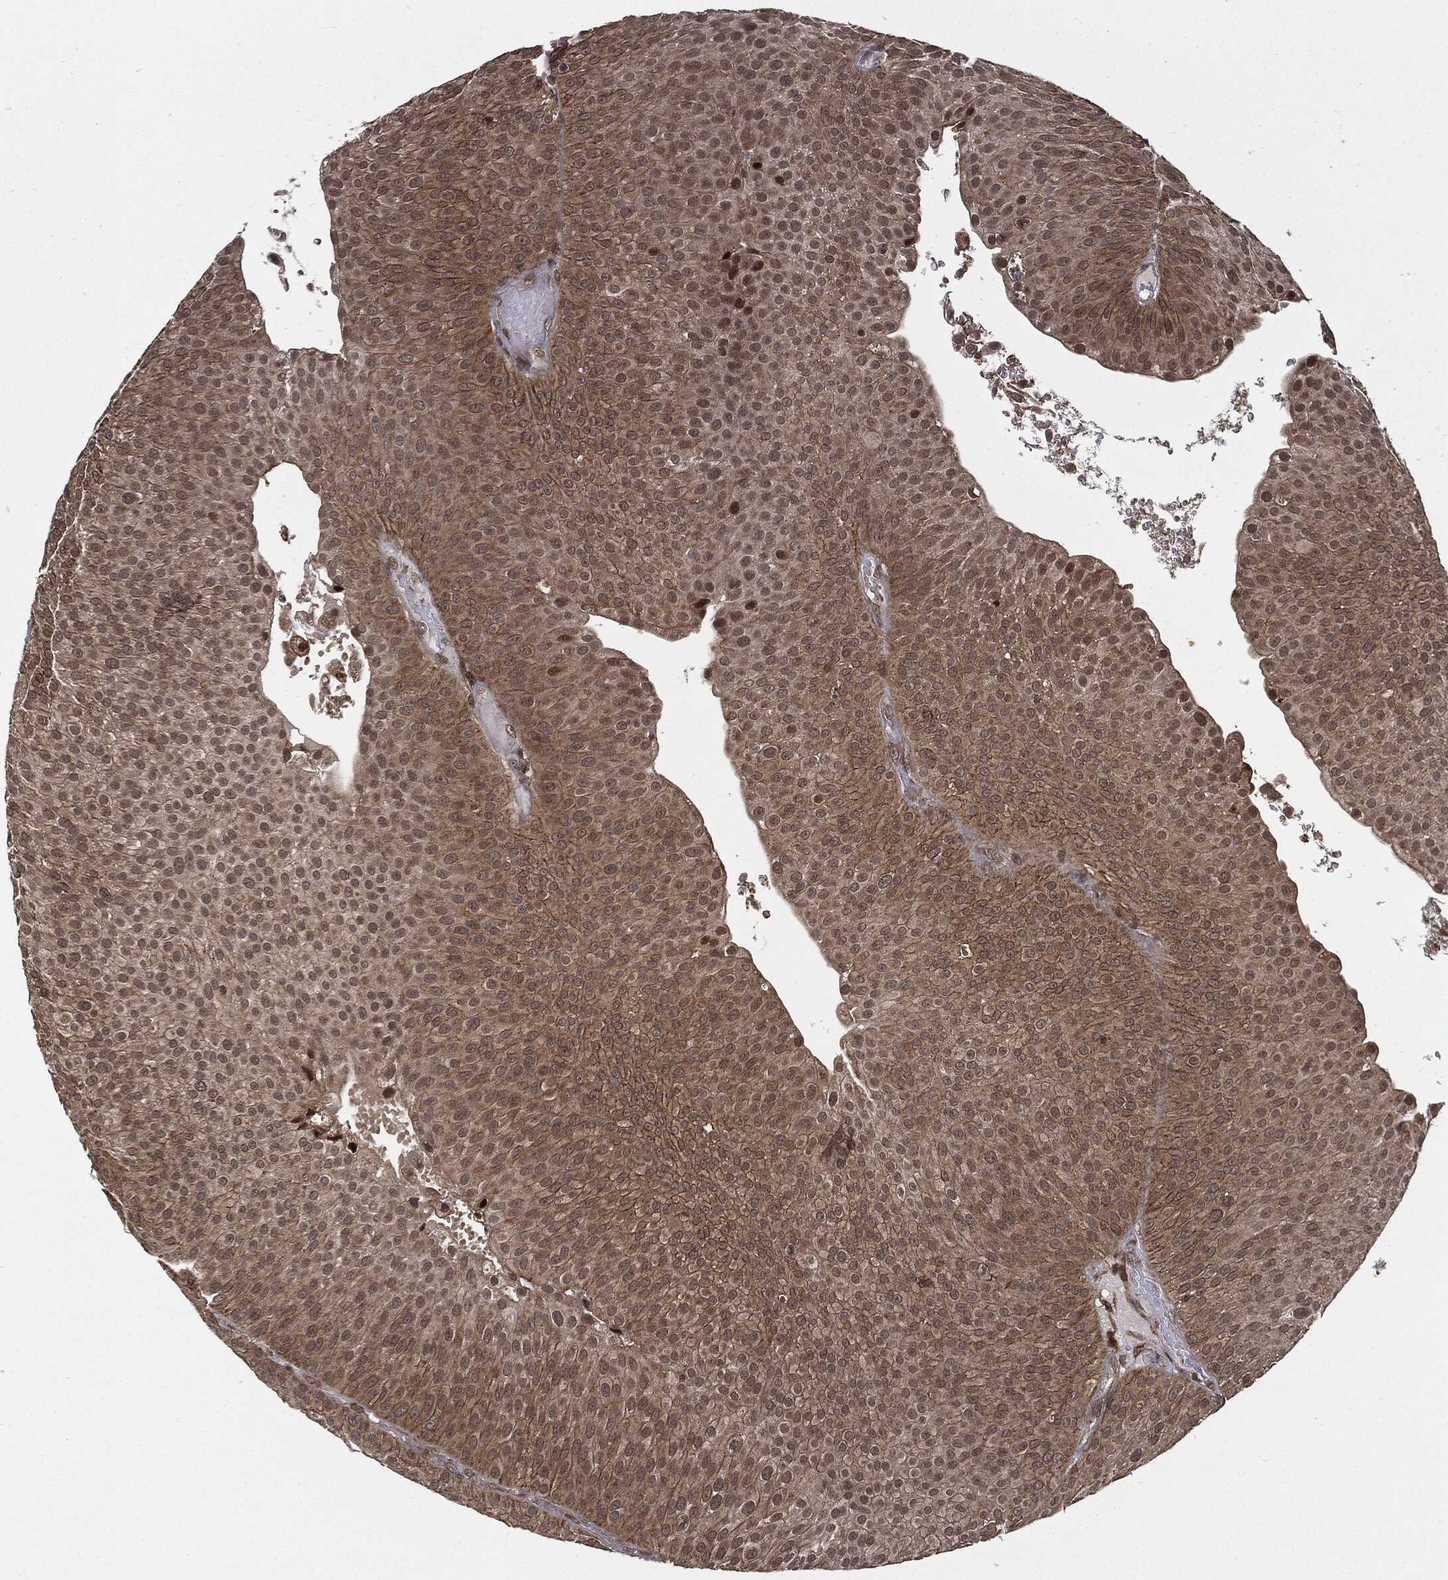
{"staining": {"intensity": "weak", "quantity": "25%-75%", "location": "cytoplasmic/membranous"}, "tissue": "urothelial cancer", "cell_type": "Tumor cells", "image_type": "cancer", "snomed": [{"axis": "morphology", "description": "Urothelial carcinoma, Low grade"}, {"axis": "topography", "description": "Urinary bladder"}], "caption": "High-power microscopy captured an immunohistochemistry (IHC) micrograph of low-grade urothelial carcinoma, revealing weak cytoplasmic/membranous expression in about 25%-75% of tumor cells.", "gene": "CUTA", "patient": {"sex": "male", "age": 65}}